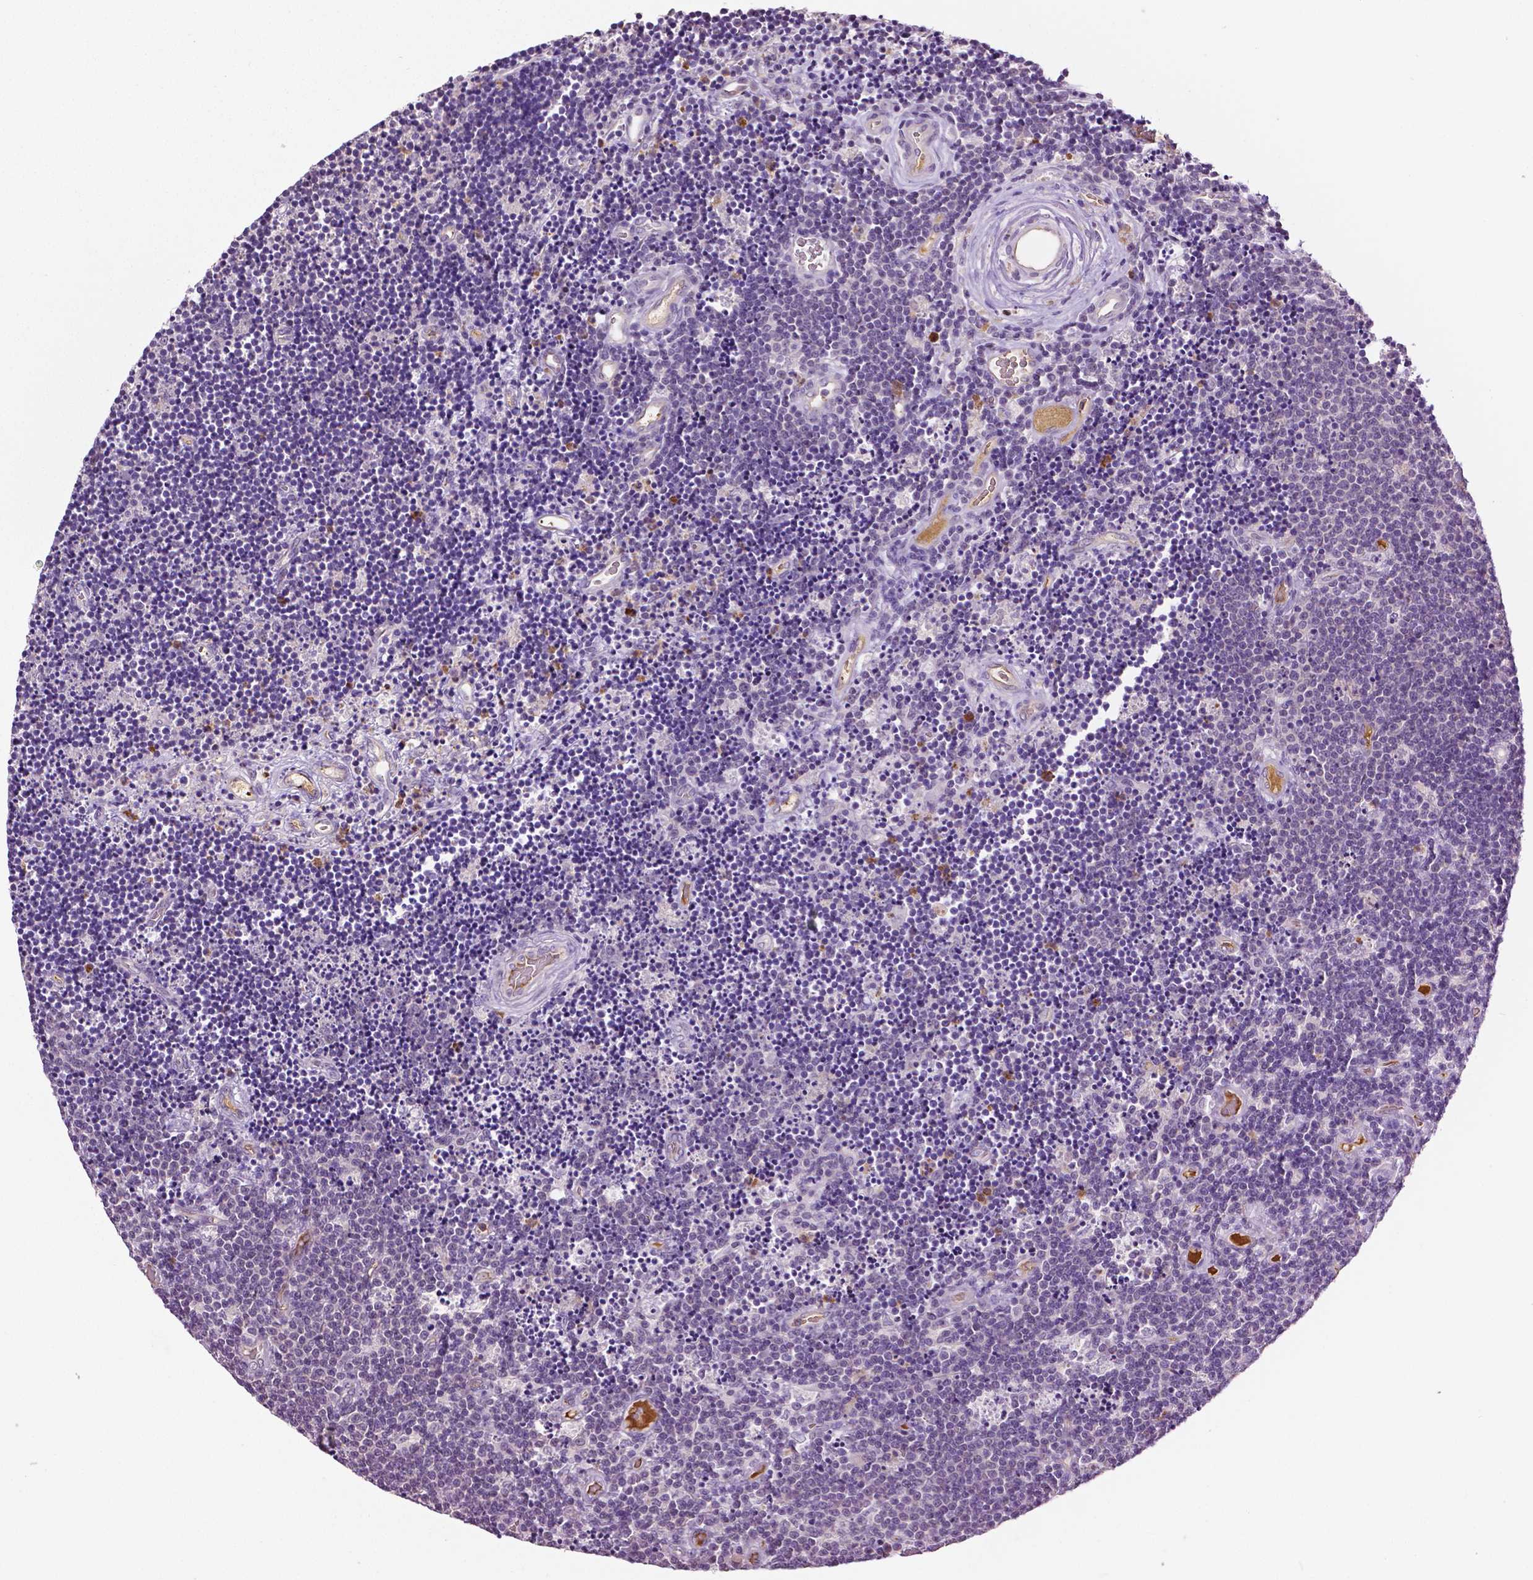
{"staining": {"intensity": "negative", "quantity": "none", "location": "none"}, "tissue": "lymphoma", "cell_type": "Tumor cells", "image_type": "cancer", "snomed": [{"axis": "morphology", "description": "Malignant lymphoma, non-Hodgkin's type, Low grade"}, {"axis": "topography", "description": "Brain"}], "caption": "Immunohistochemistry image of lymphoma stained for a protein (brown), which shows no expression in tumor cells. The staining was performed using DAB to visualize the protein expression in brown, while the nuclei were stained in blue with hematoxylin (Magnification: 20x).", "gene": "PTPN5", "patient": {"sex": "female", "age": 66}}